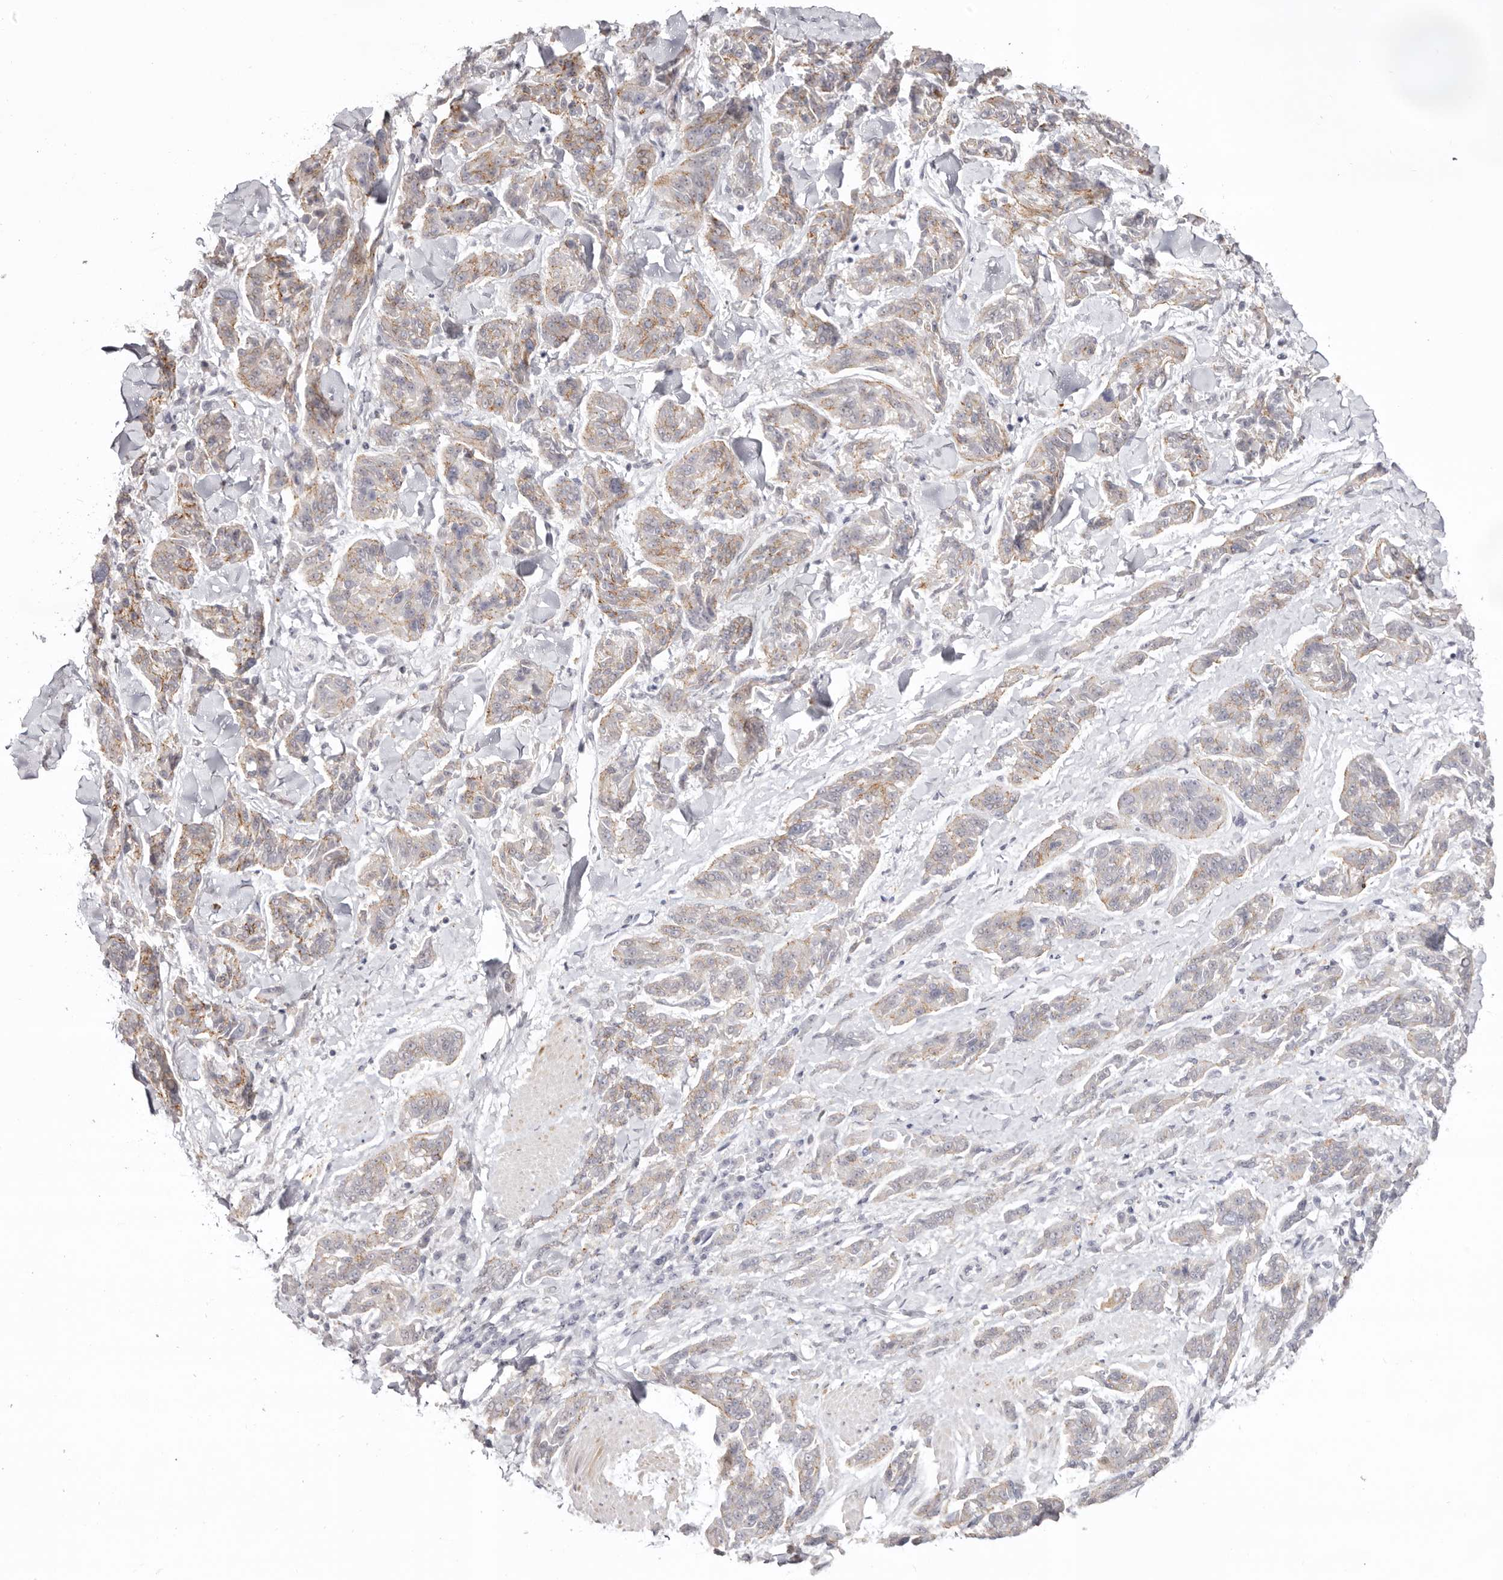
{"staining": {"intensity": "weak", "quantity": ">75%", "location": "cytoplasmic/membranous"}, "tissue": "melanoma", "cell_type": "Tumor cells", "image_type": "cancer", "snomed": [{"axis": "morphology", "description": "Malignant melanoma, NOS"}, {"axis": "topography", "description": "Skin"}], "caption": "Immunohistochemistry (IHC) micrograph of neoplastic tissue: human melanoma stained using immunohistochemistry (IHC) shows low levels of weak protein expression localized specifically in the cytoplasmic/membranous of tumor cells, appearing as a cytoplasmic/membranous brown color.", "gene": "PCDHB6", "patient": {"sex": "male", "age": 53}}